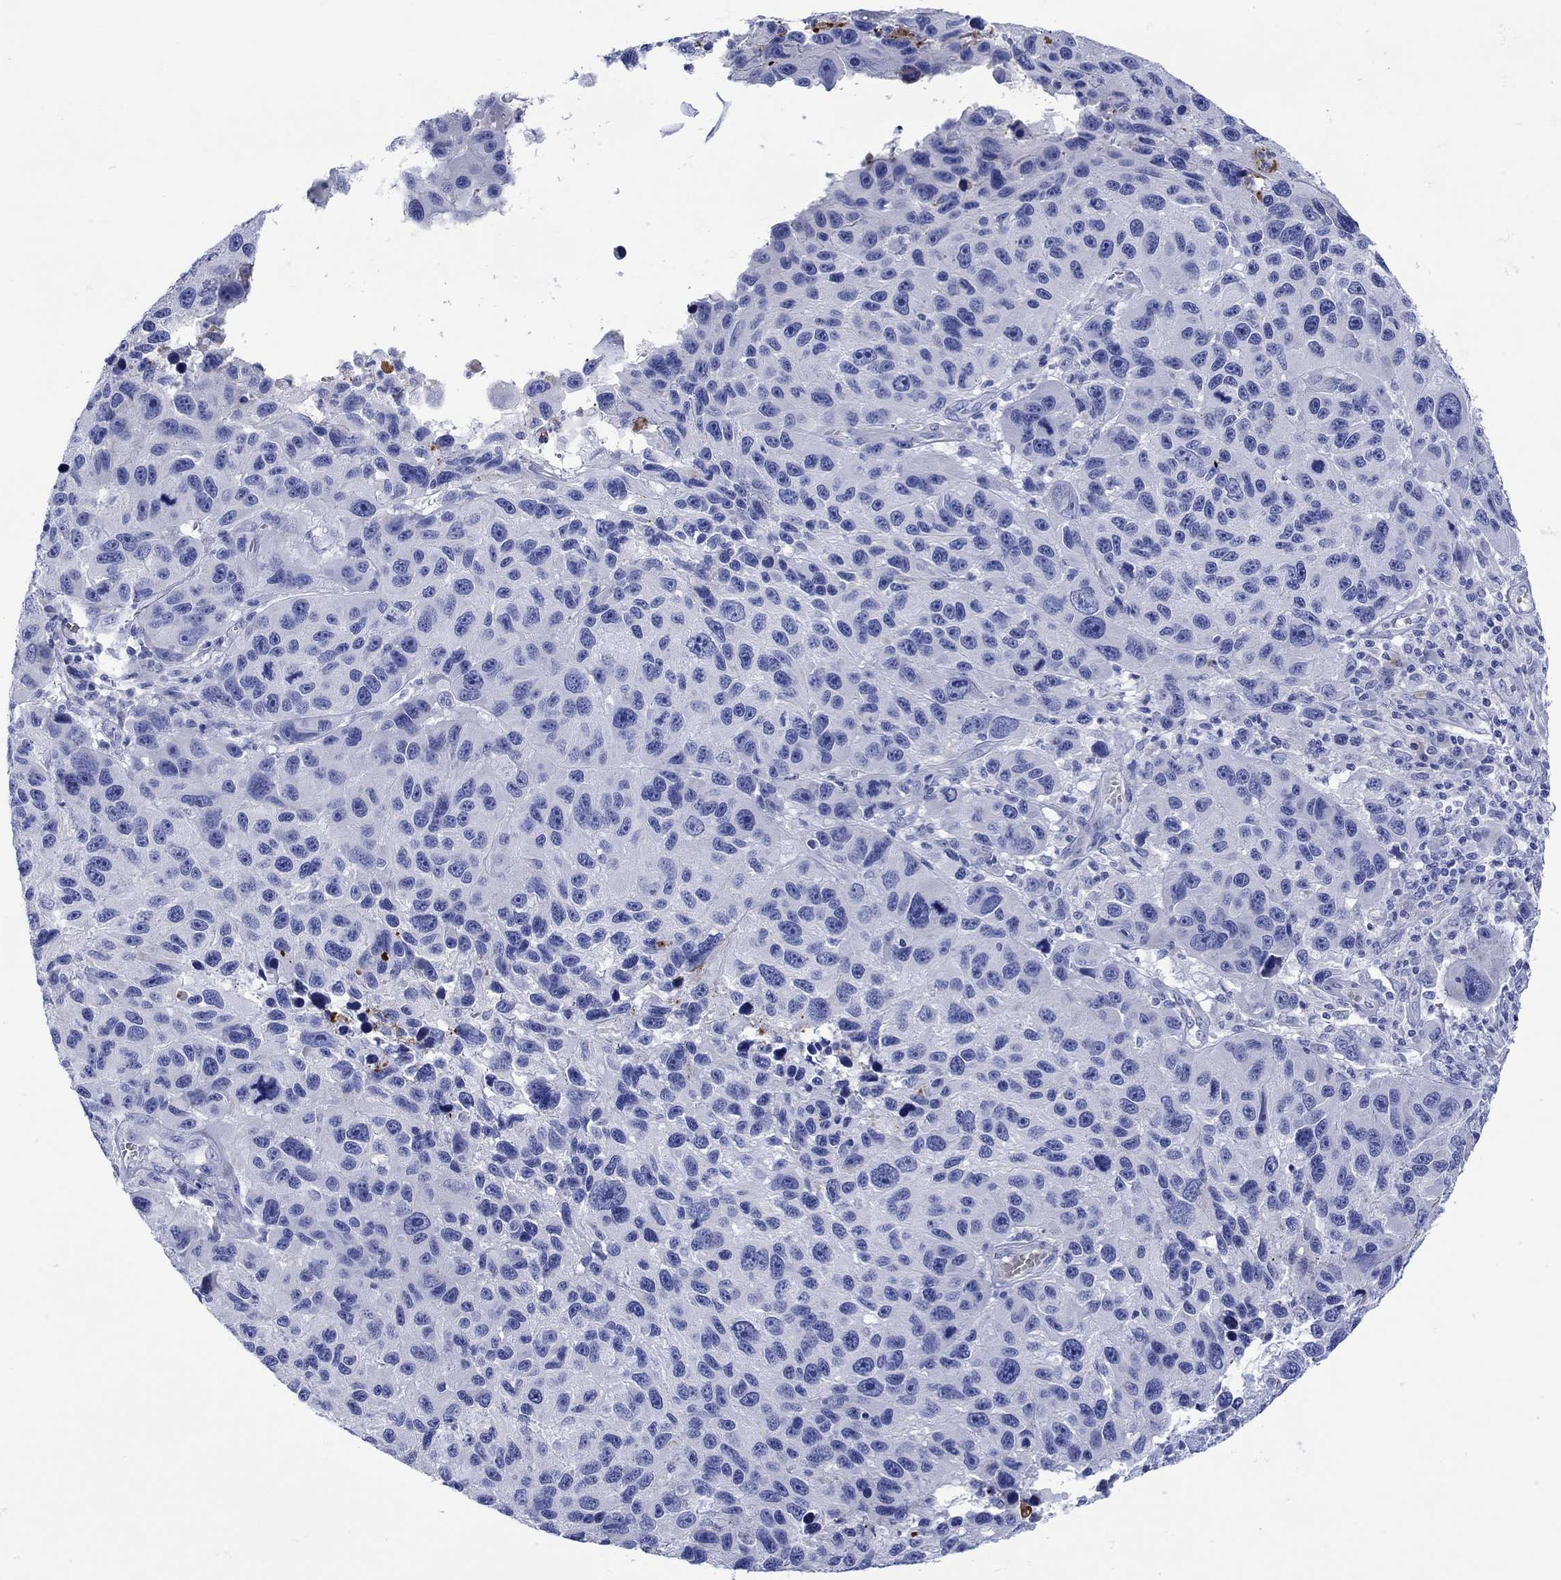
{"staining": {"intensity": "negative", "quantity": "none", "location": "none"}, "tissue": "melanoma", "cell_type": "Tumor cells", "image_type": "cancer", "snomed": [{"axis": "morphology", "description": "Malignant melanoma, NOS"}, {"axis": "topography", "description": "Skin"}], "caption": "There is no significant staining in tumor cells of melanoma.", "gene": "ANKMY1", "patient": {"sex": "male", "age": 53}}